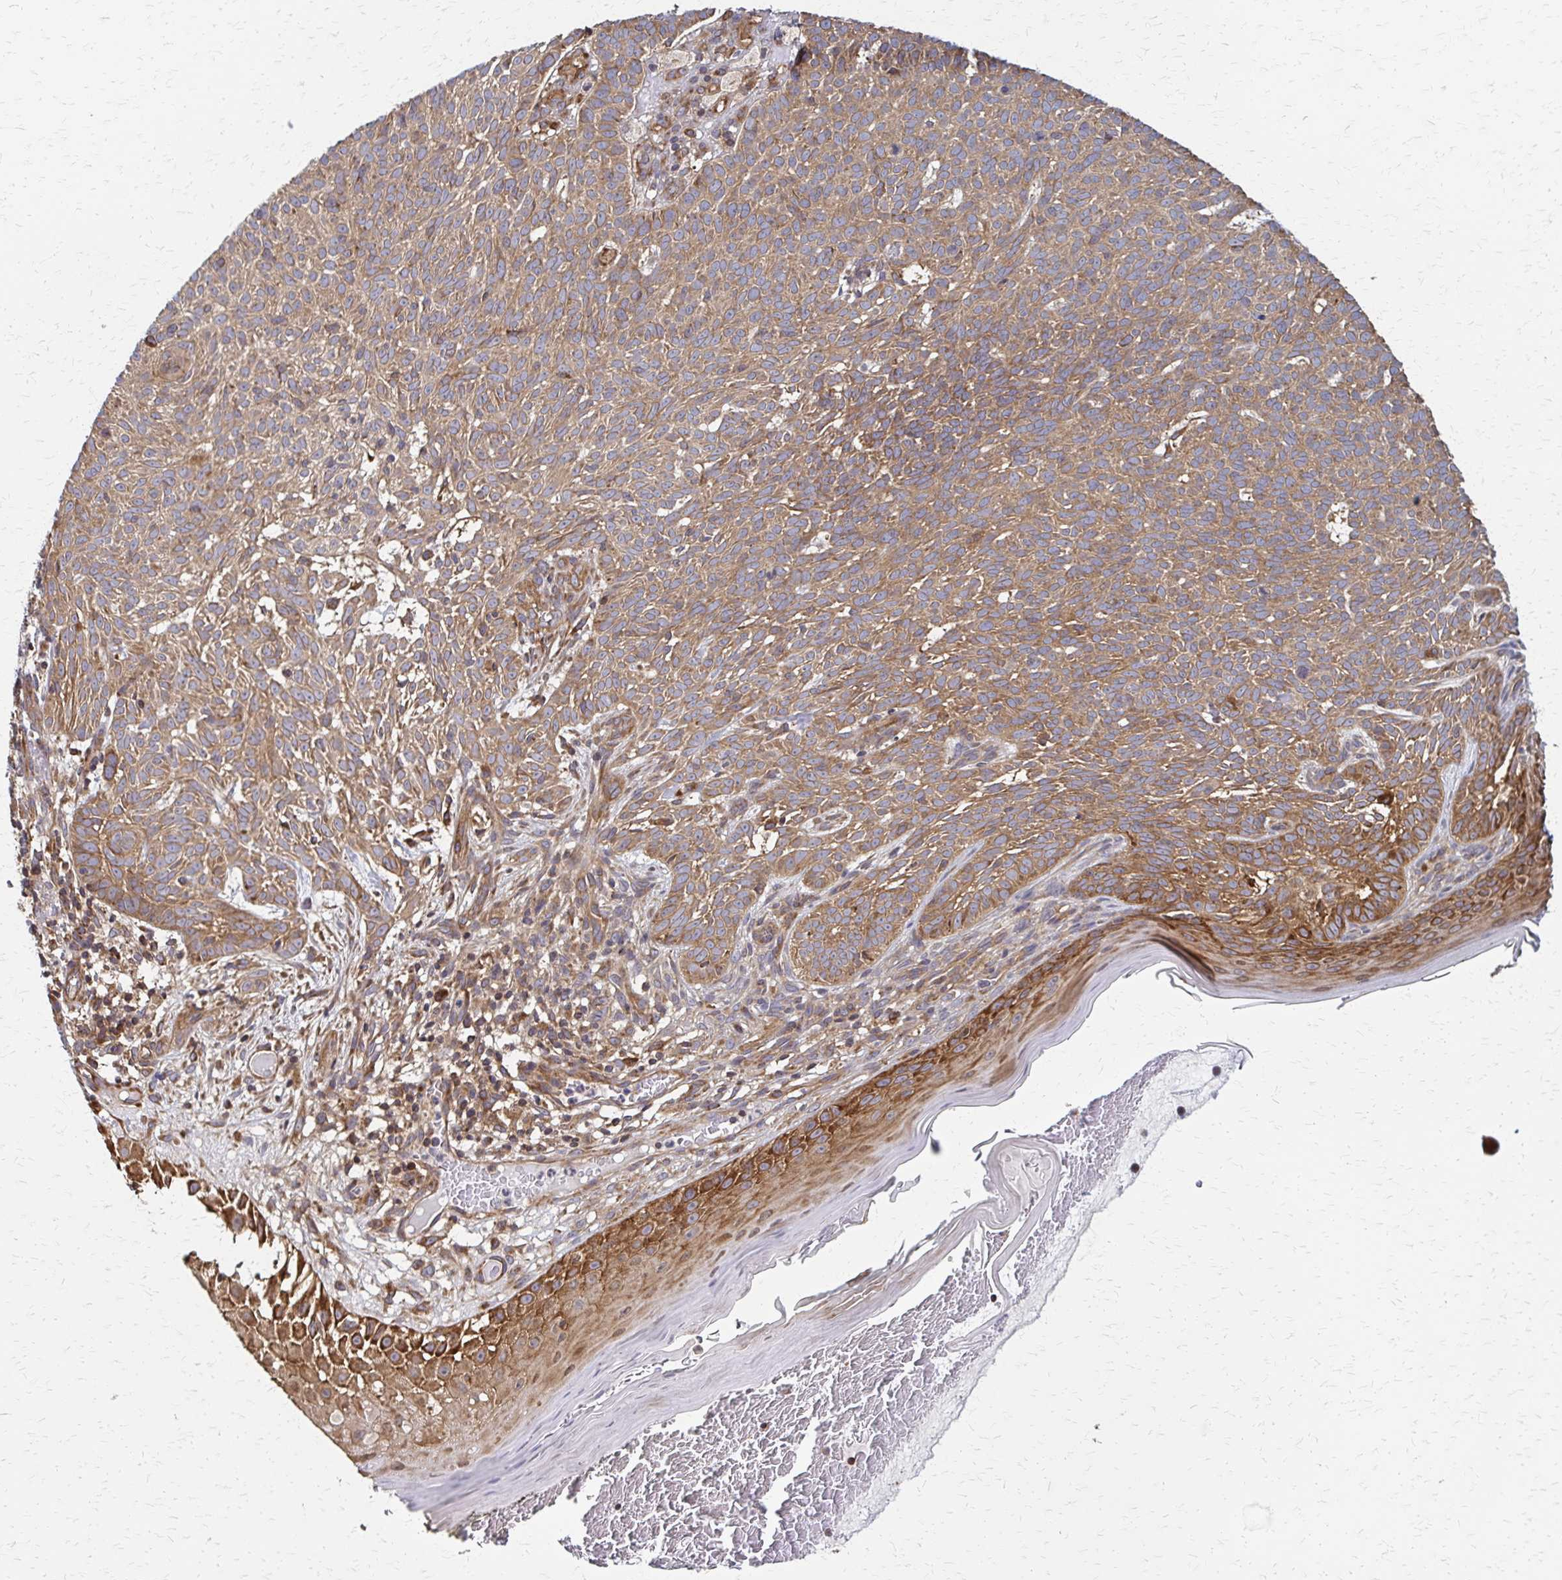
{"staining": {"intensity": "moderate", "quantity": ">75%", "location": "cytoplasmic/membranous"}, "tissue": "skin cancer", "cell_type": "Tumor cells", "image_type": "cancer", "snomed": [{"axis": "morphology", "description": "Basal cell carcinoma"}, {"axis": "topography", "description": "Skin"}], "caption": "Skin cancer tissue shows moderate cytoplasmic/membranous positivity in approximately >75% of tumor cells", "gene": "EEF2", "patient": {"sex": "male", "age": 78}}